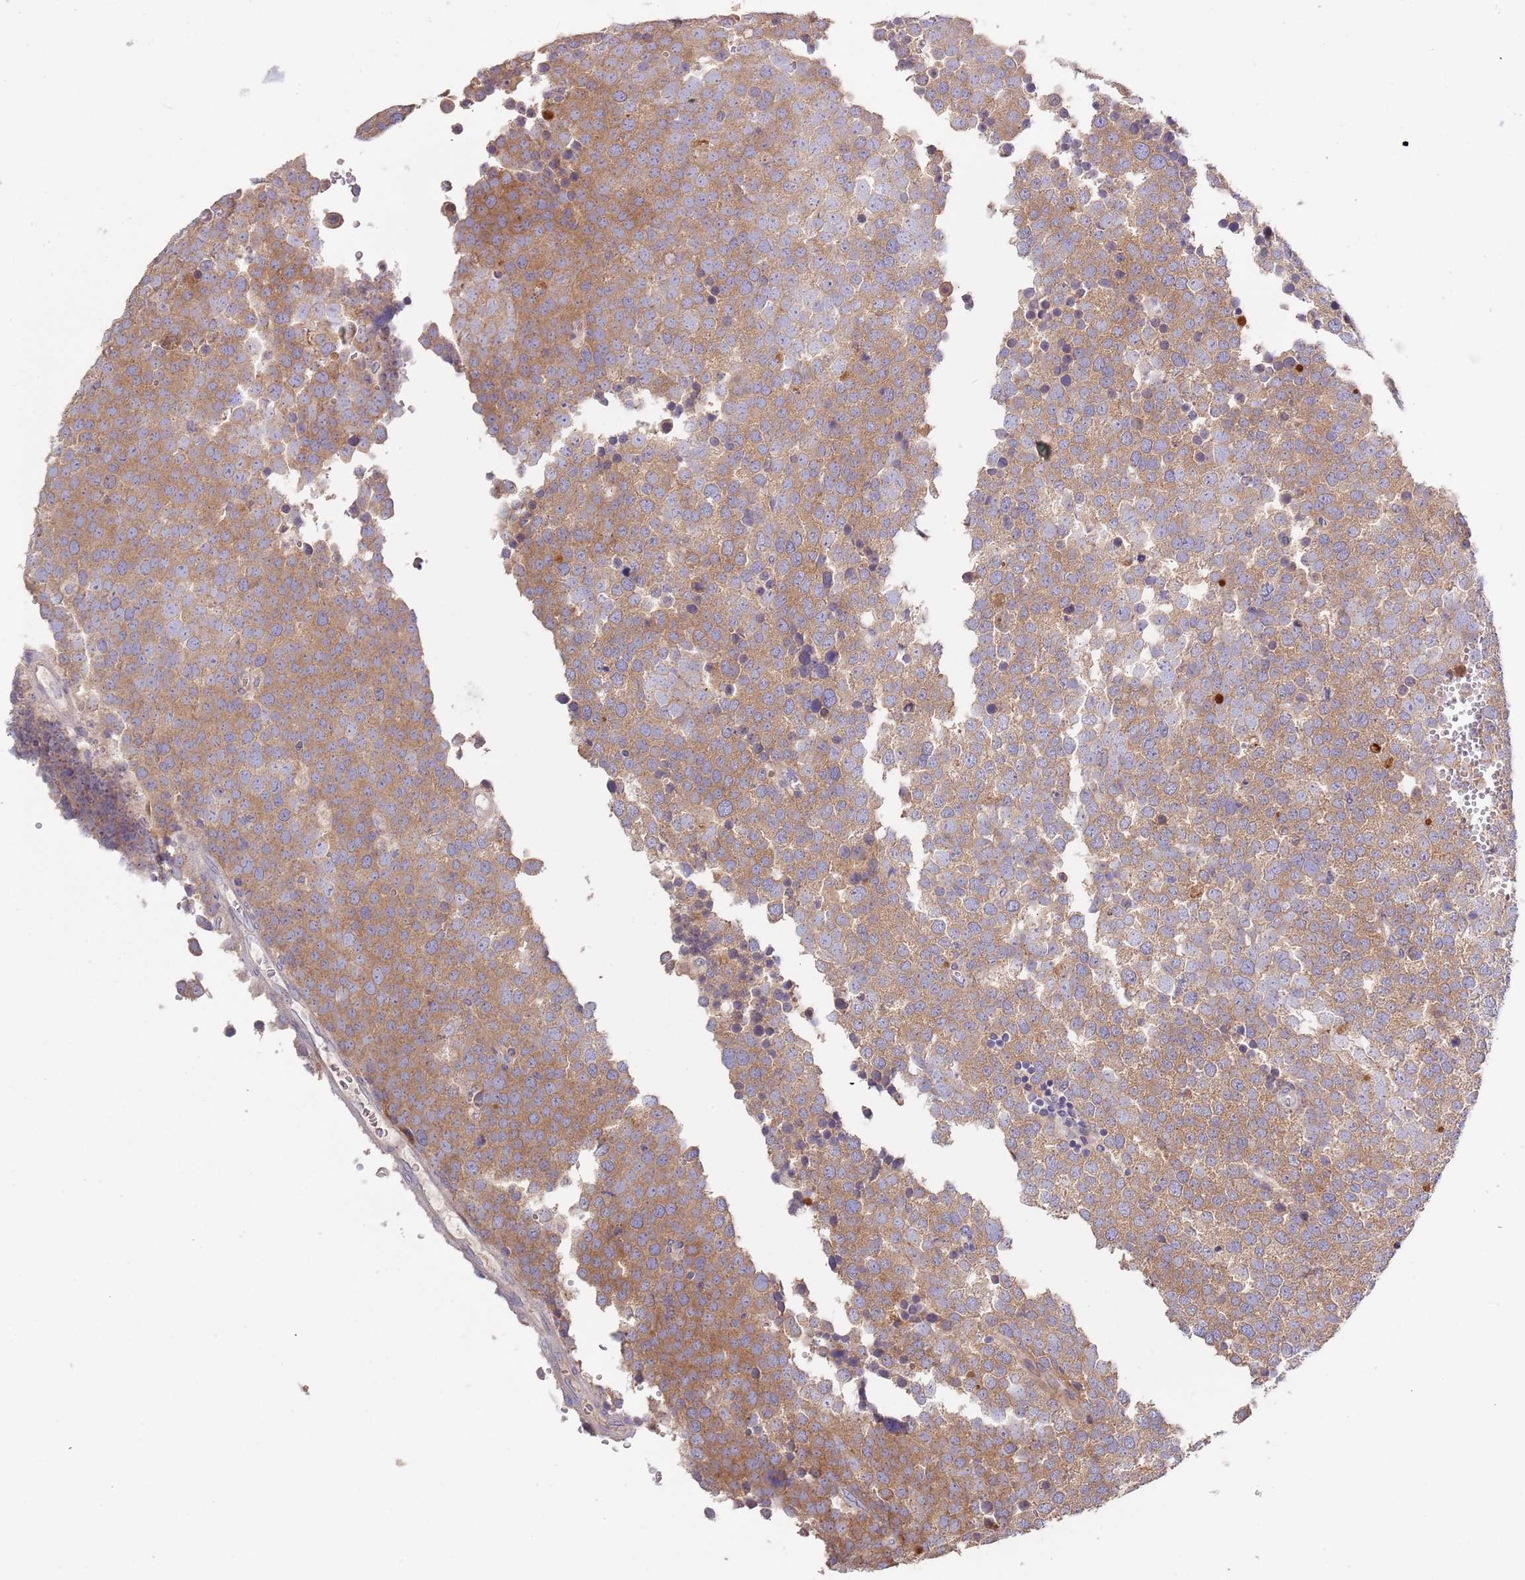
{"staining": {"intensity": "moderate", "quantity": ">75%", "location": "cytoplasmic/membranous"}, "tissue": "testis cancer", "cell_type": "Tumor cells", "image_type": "cancer", "snomed": [{"axis": "morphology", "description": "Seminoma, NOS"}, {"axis": "topography", "description": "Testis"}], "caption": "DAB immunohistochemical staining of seminoma (testis) exhibits moderate cytoplasmic/membranous protein expression in approximately >75% of tumor cells.", "gene": "ABCC10", "patient": {"sex": "male", "age": 71}}